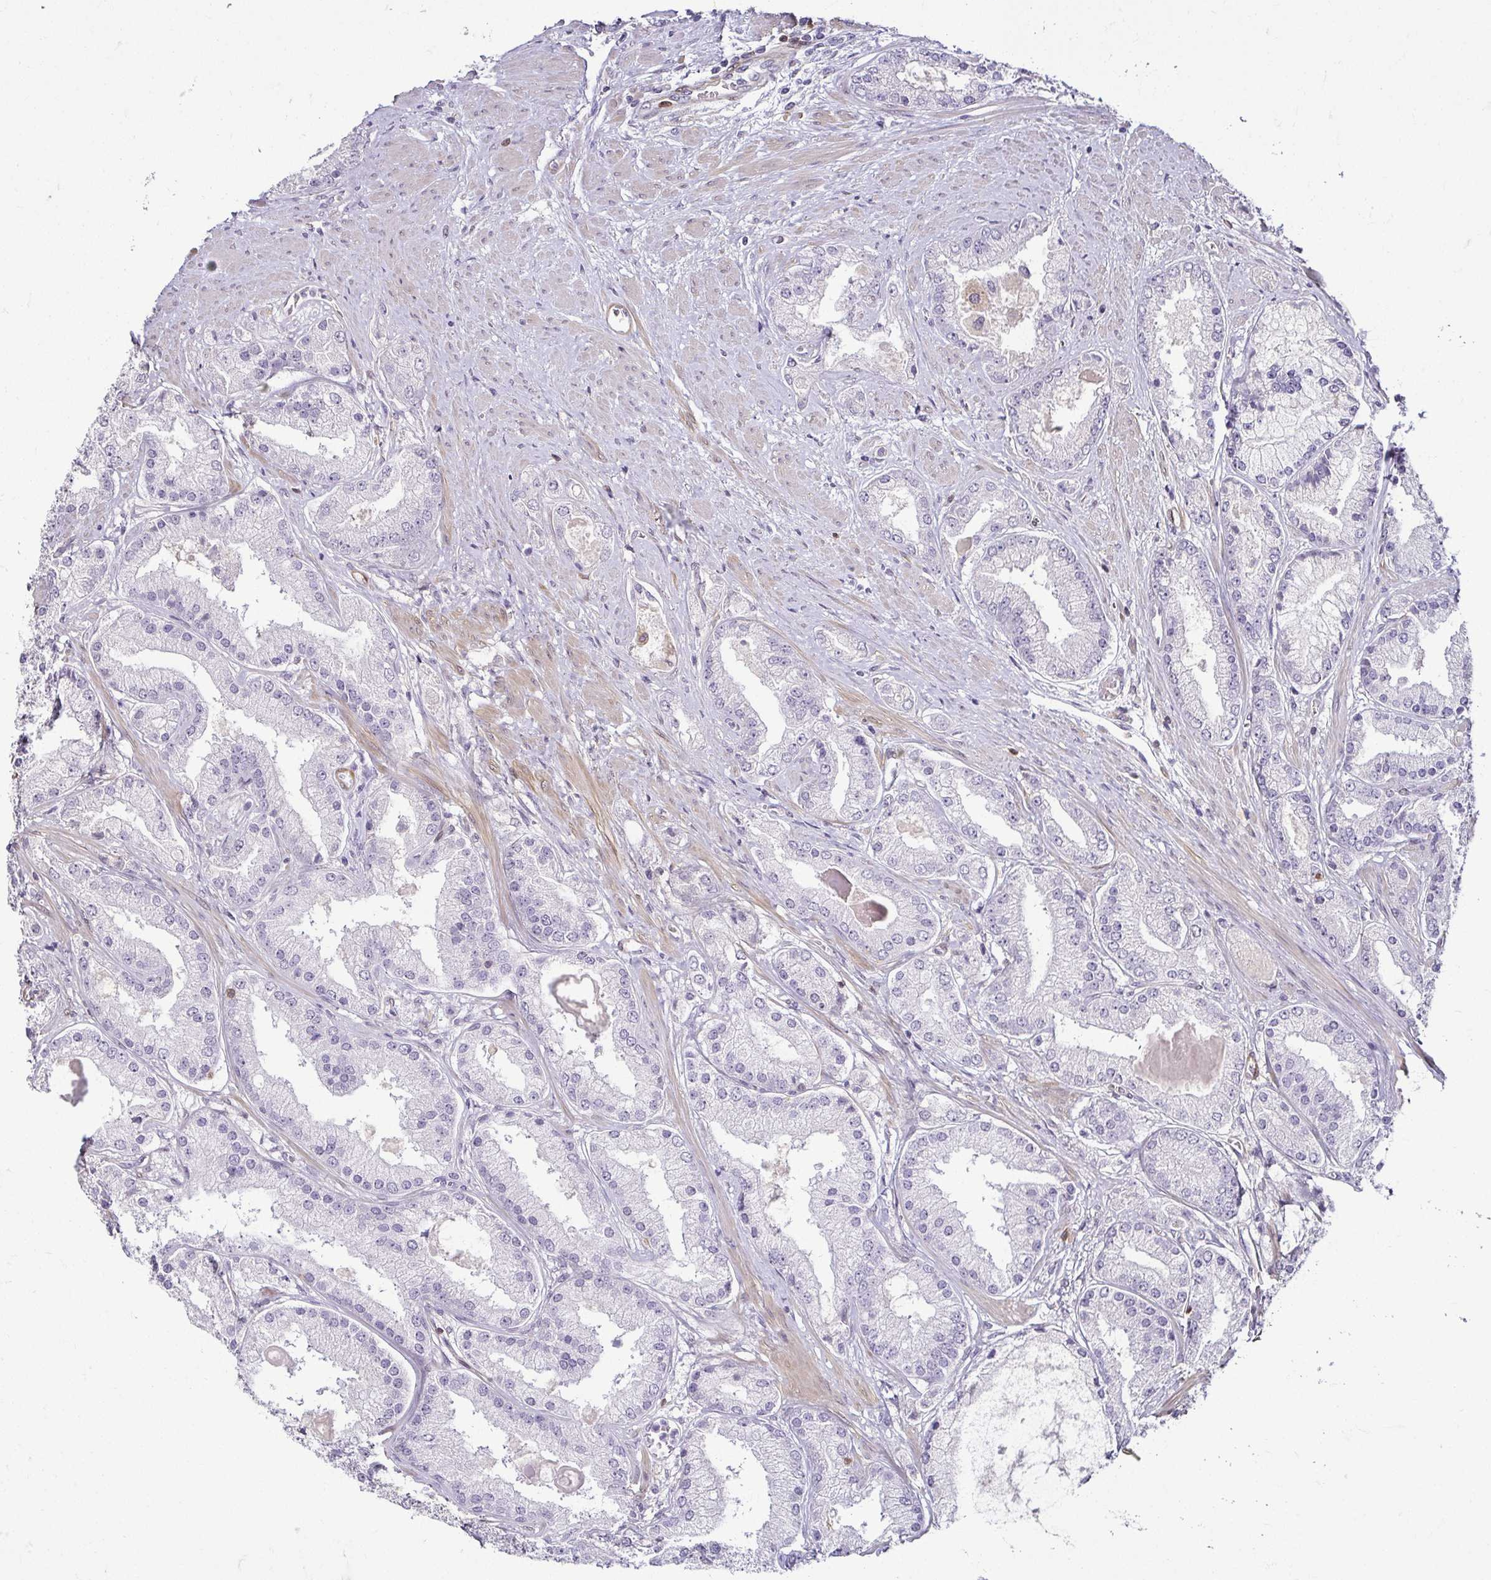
{"staining": {"intensity": "negative", "quantity": "none", "location": "none"}, "tissue": "prostate cancer", "cell_type": "Tumor cells", "image_type": "cancer", "snomed": [{"axis": "morphology", "description": "Adenocarcinoma, High grade"}, {"axis": "topography", "description": "Prostate"}], "caption": "The image displays no staining of tumor cells in prostate cancer (adenocarcinoma (high-grade)).", "gene": "HOPX", "patient": {"sex": "male", "age": 67}}